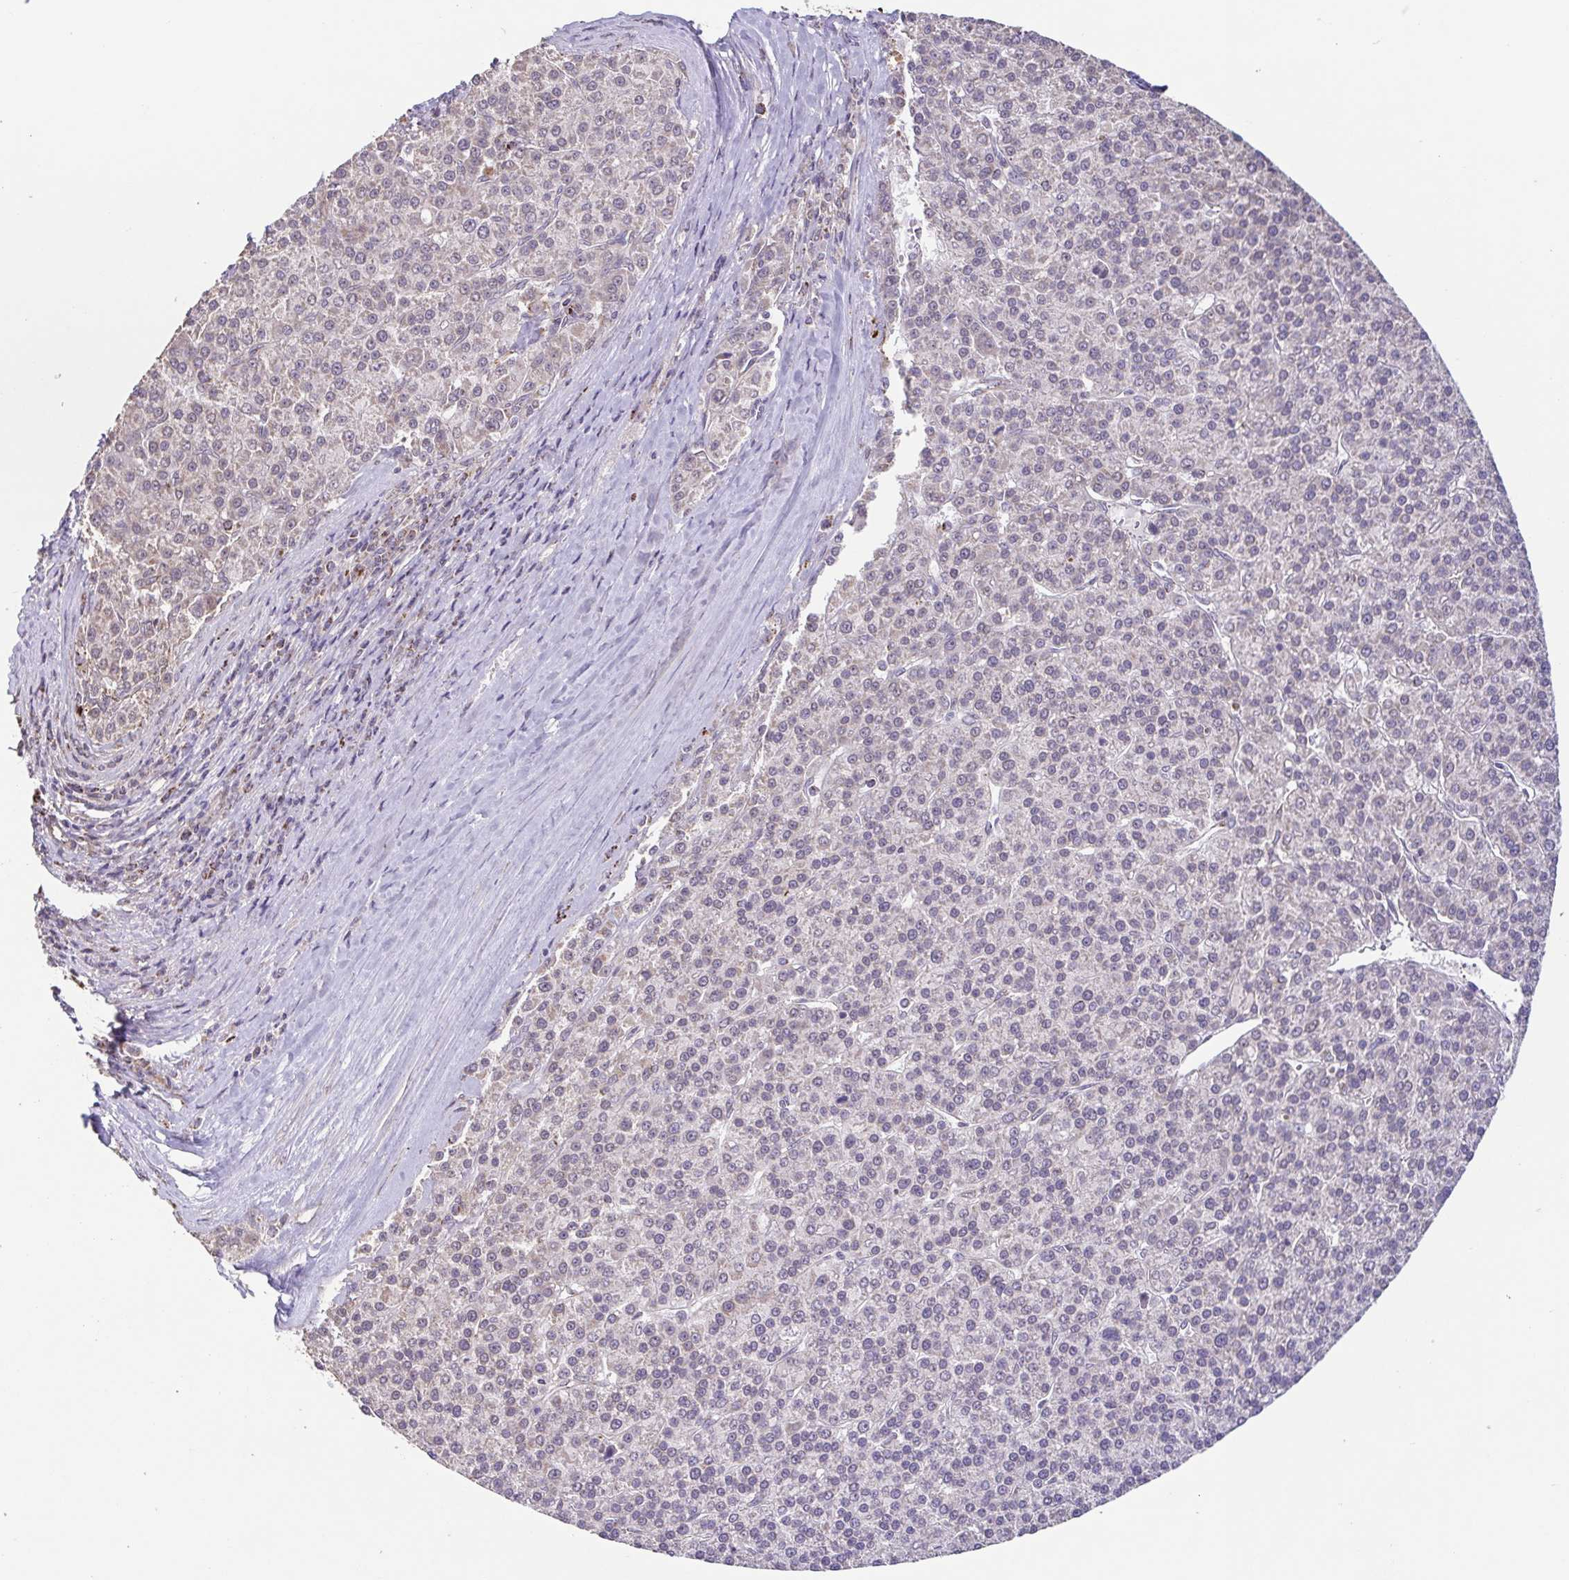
{"staining": {"intensity": "negative", "quantity": "none", "location": "none"}, "tissue": "liver cancer", "cell_type": "Tumor cells", "image_type": "cancer", "snomed": [{"axis": "morphology", "description": "Carcinoma, Hepatocellular, NOS"}, {"axis": "topography", "description": "Liver"}], "caption": "A histopathology image of liver cancer (hepatocellular carcinoma) stained for a protein reveals no brown staining in tumor cells.", "gene": "DIP2B", "patient": {"sex": "female", "age": 58}}